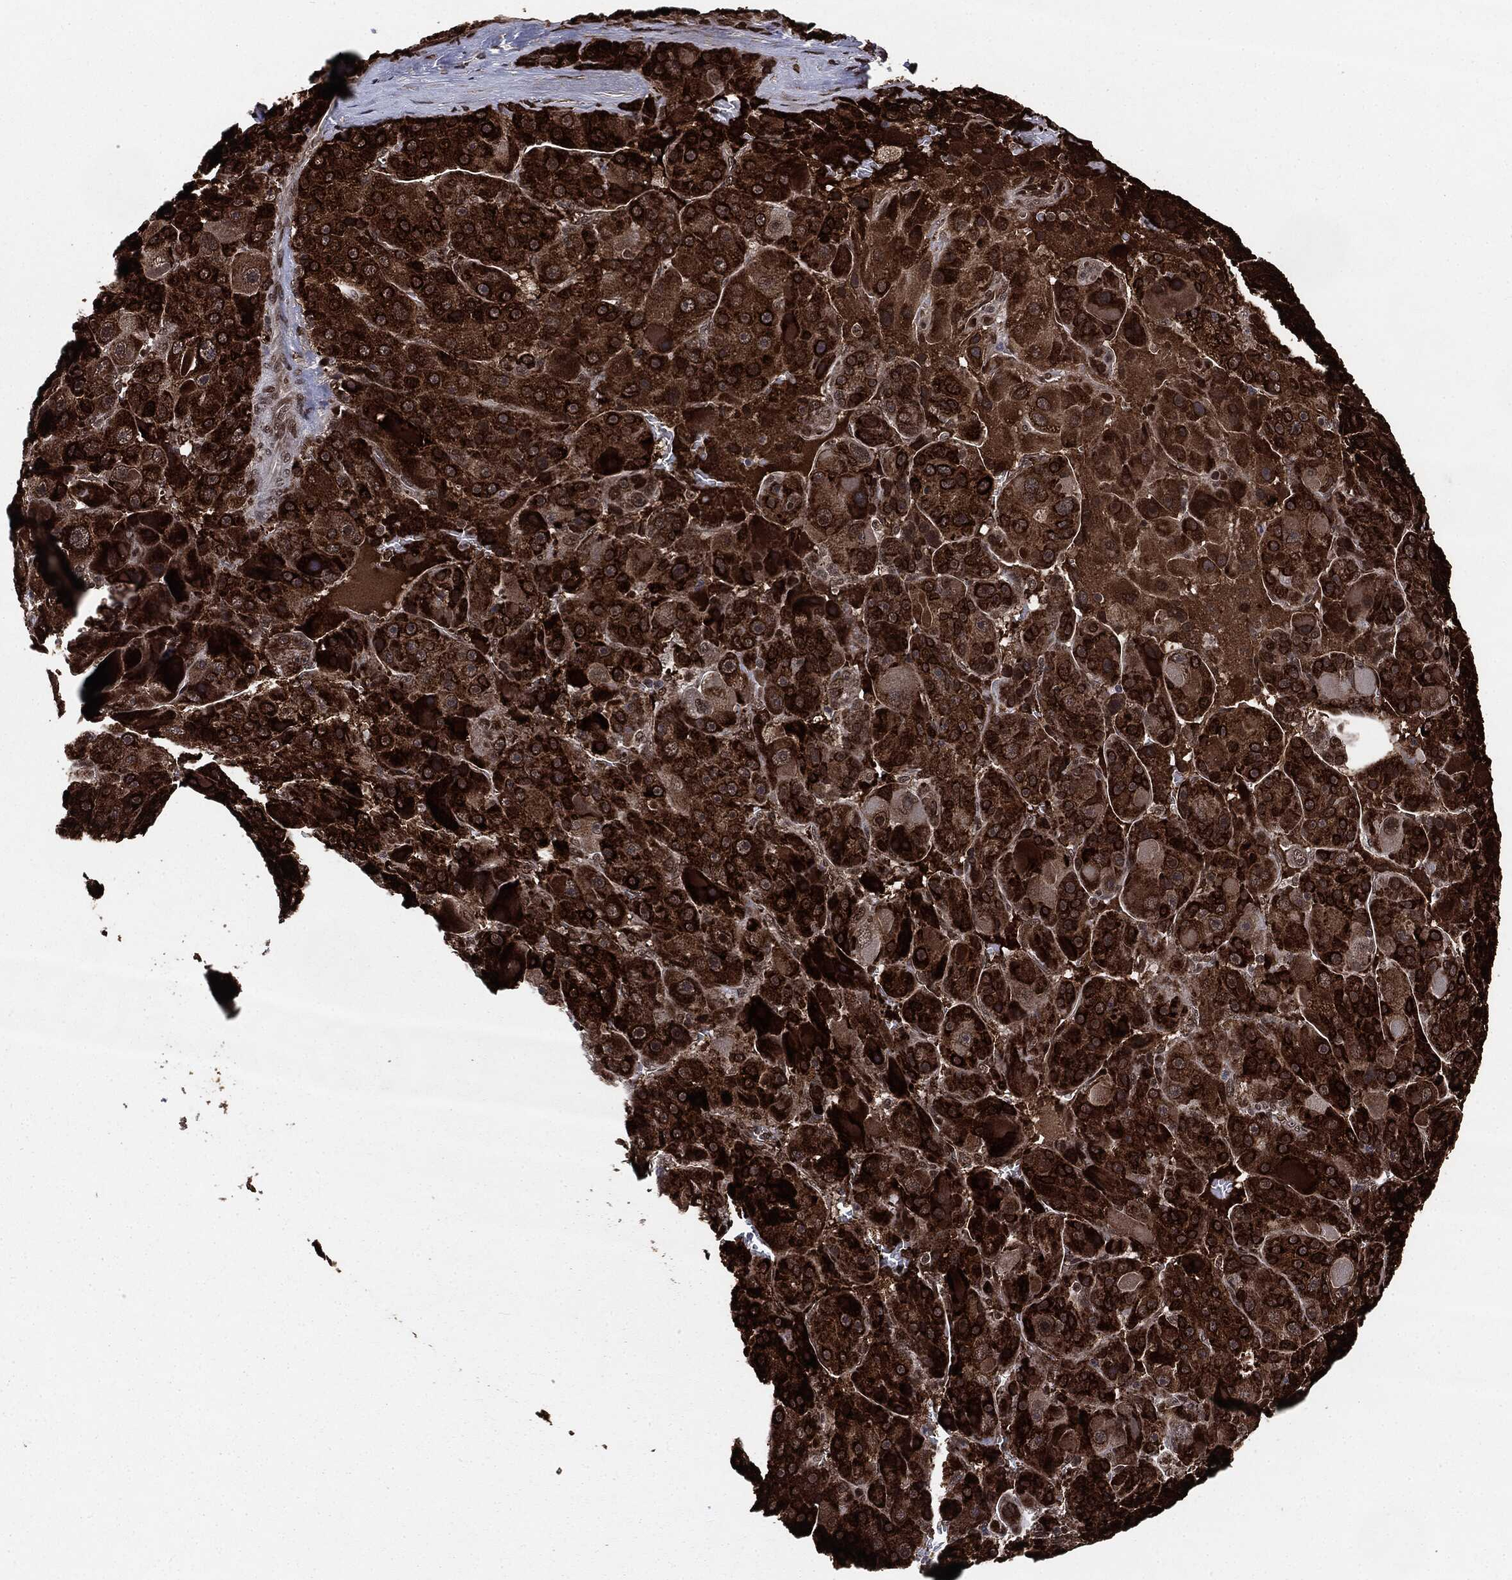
{"staining": {"intensity": "strong", "quantity": ">75%", "location": "cytoplasmic/membranous"}, "tissue": "liver cancer", "cell_type": "Tumor cells", "image_type": "cancer", "snomed": [{"axis": "morphology", "description": "Carcinoma, Hepatocellular, NOS"}, {"axis": "topography", "description": "Liver"}], "caption": "This micrograph reveals immunohistochemistry staining of human liver hepatocellular carcinoma, with high strong cytoplasmic/membranous expression in about >75% of tumor cells.", "gene": "DVL2", "patient": {"sex": "male", "age": 76}}